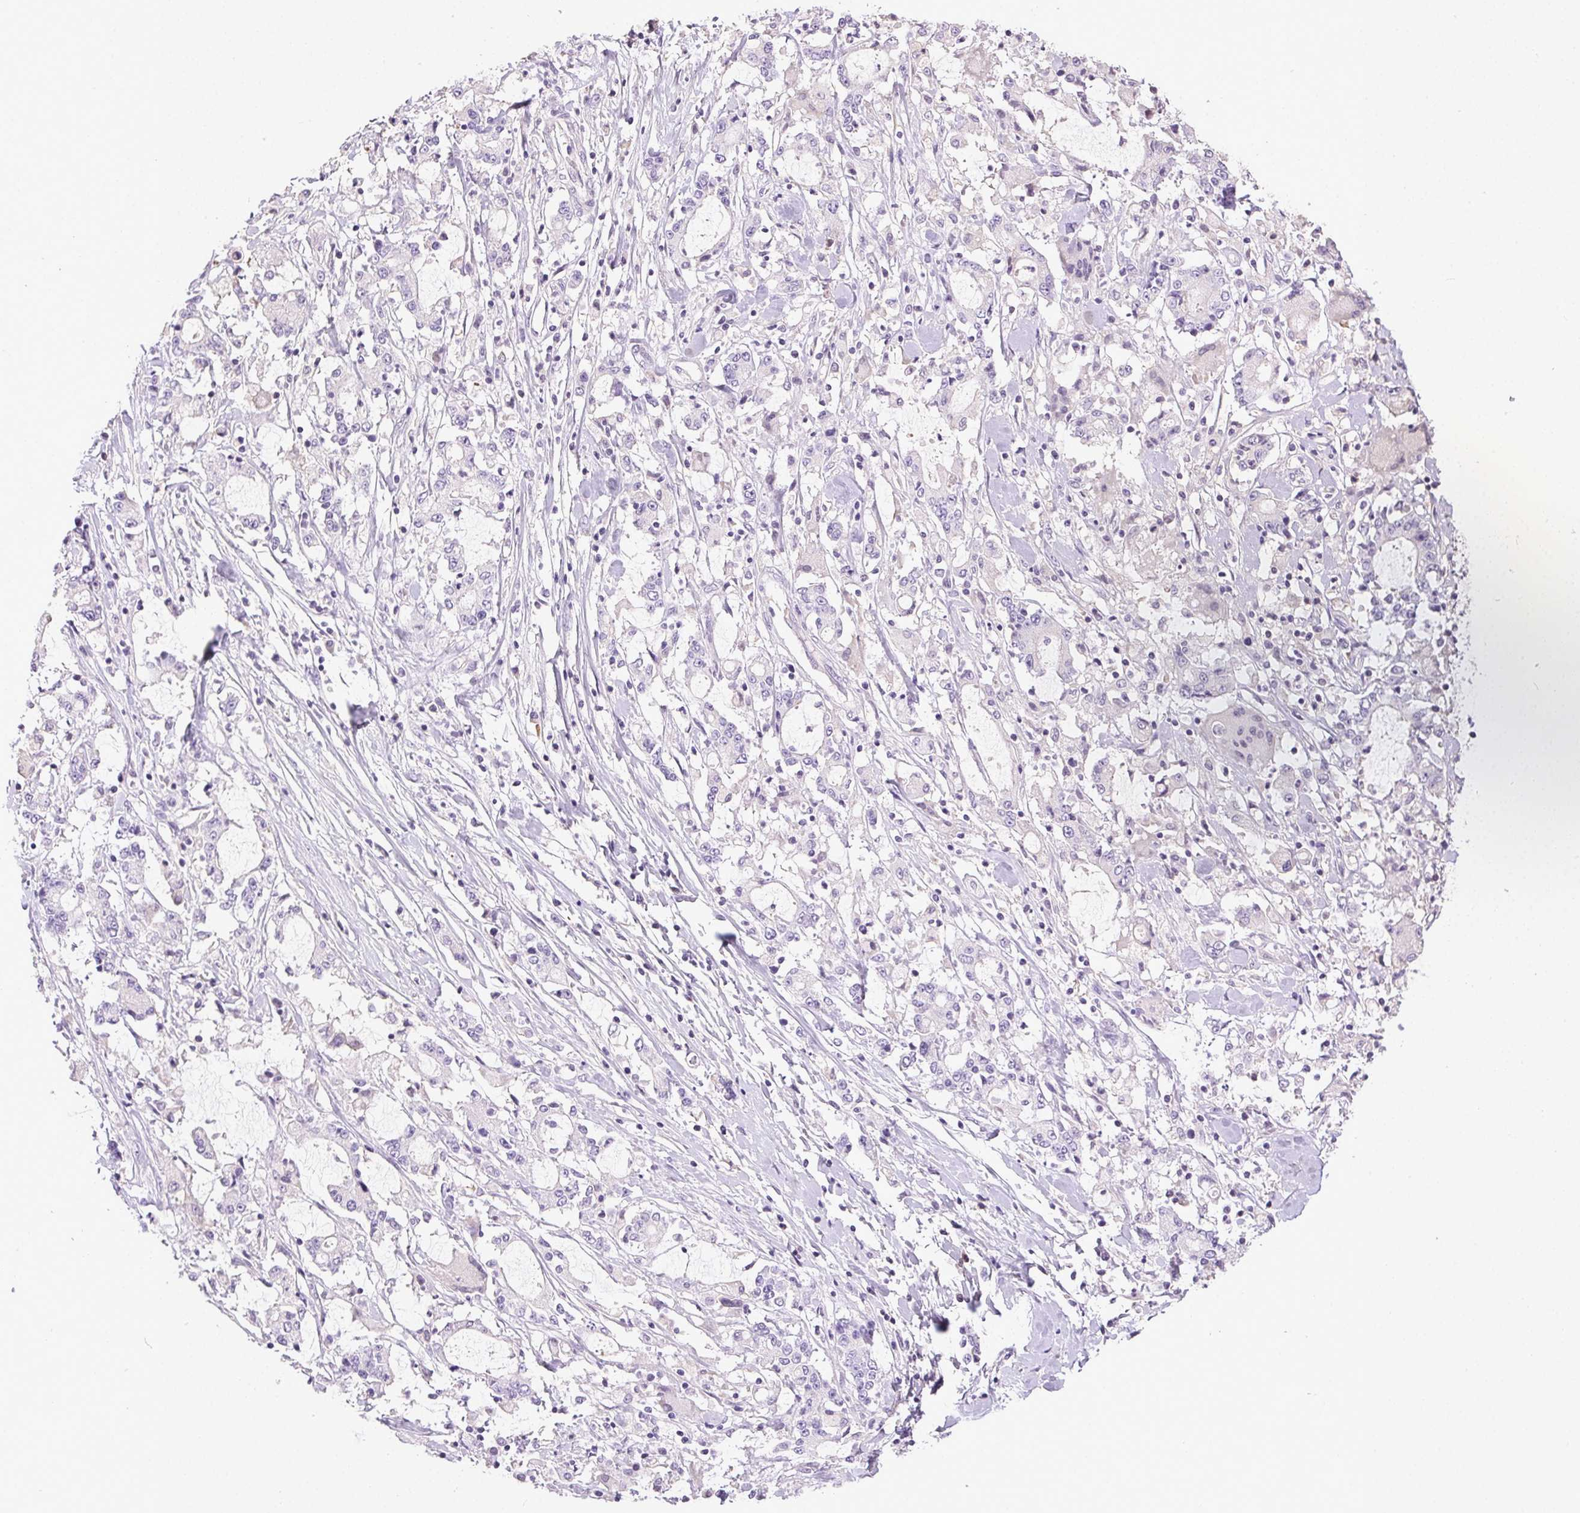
{"staining": {"intensity": "negative", "quantity": "none", "location": "none"}, "tissue": "stomach cancer", "cell_type": "Tumor cells", "image_type": "cancer", "snomed": [{"axis": "morphology", "description": "Adenocarcinoma, NOS"}, {"axis": "topography", "description": "Stomach, upper"}], "caption": "The image displays no staining of tumor cells in adenocarcinoma (stomach).", "gene": "SYCE2", "patient": {"sex": "male", "age": 68}}